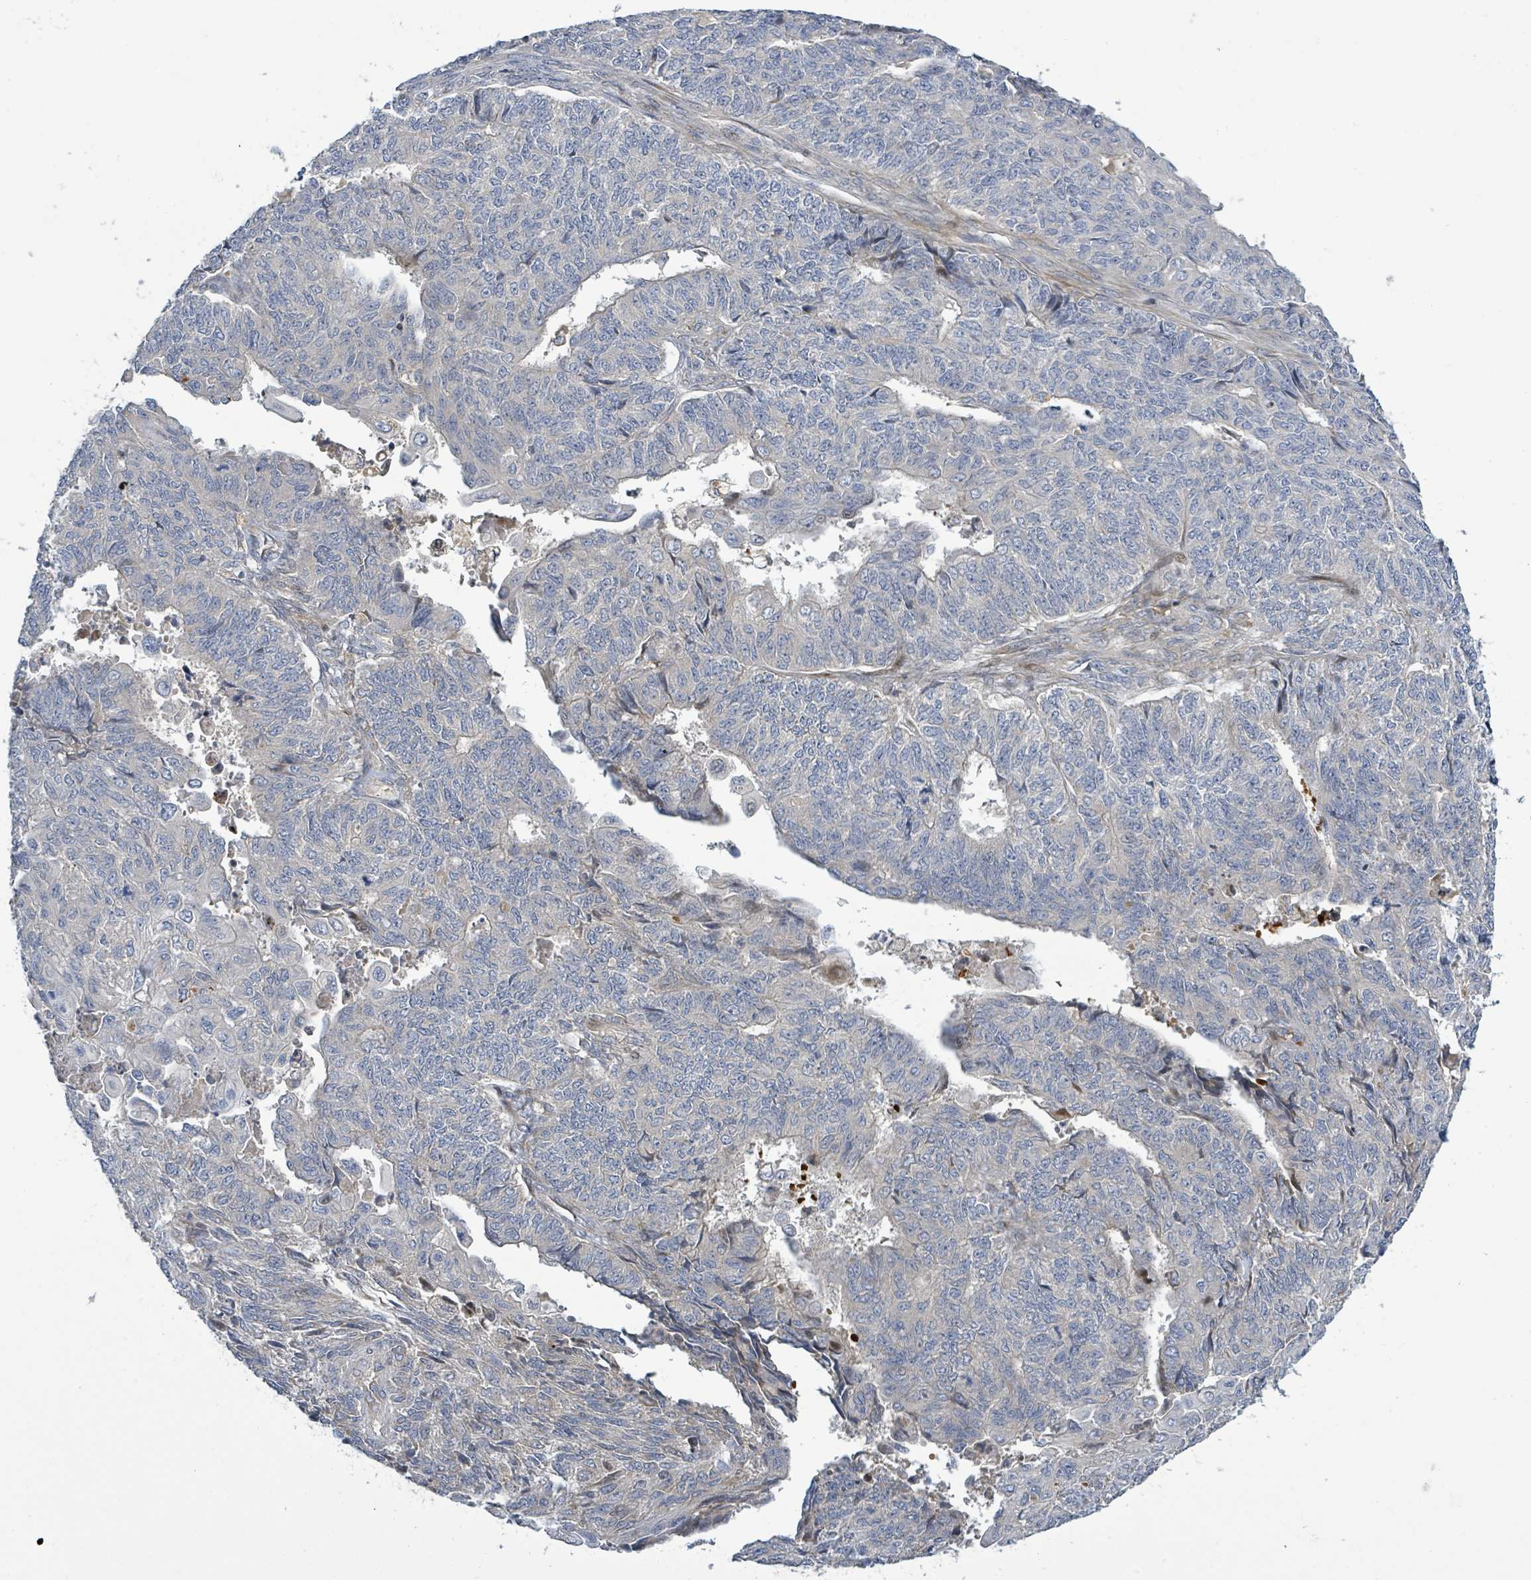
{"staining": {"intensity": "negative", "quantity": "none", "location": "none"}, "tissue": "endometrial cancer", "cell_type": "Tumor cells", "image_type": "cancer", "snomed": [{"axis": "morphology", "description": "Adenocarcinoma, NOS"}, {"axis": "topography", "description": "Endometrium"}], "caption": "A photomicrograph of human endometrial cancer is negative for staining in tumor cells.", "gene": "CFAP210", "patient": {"sex": "female", "age": 32}}